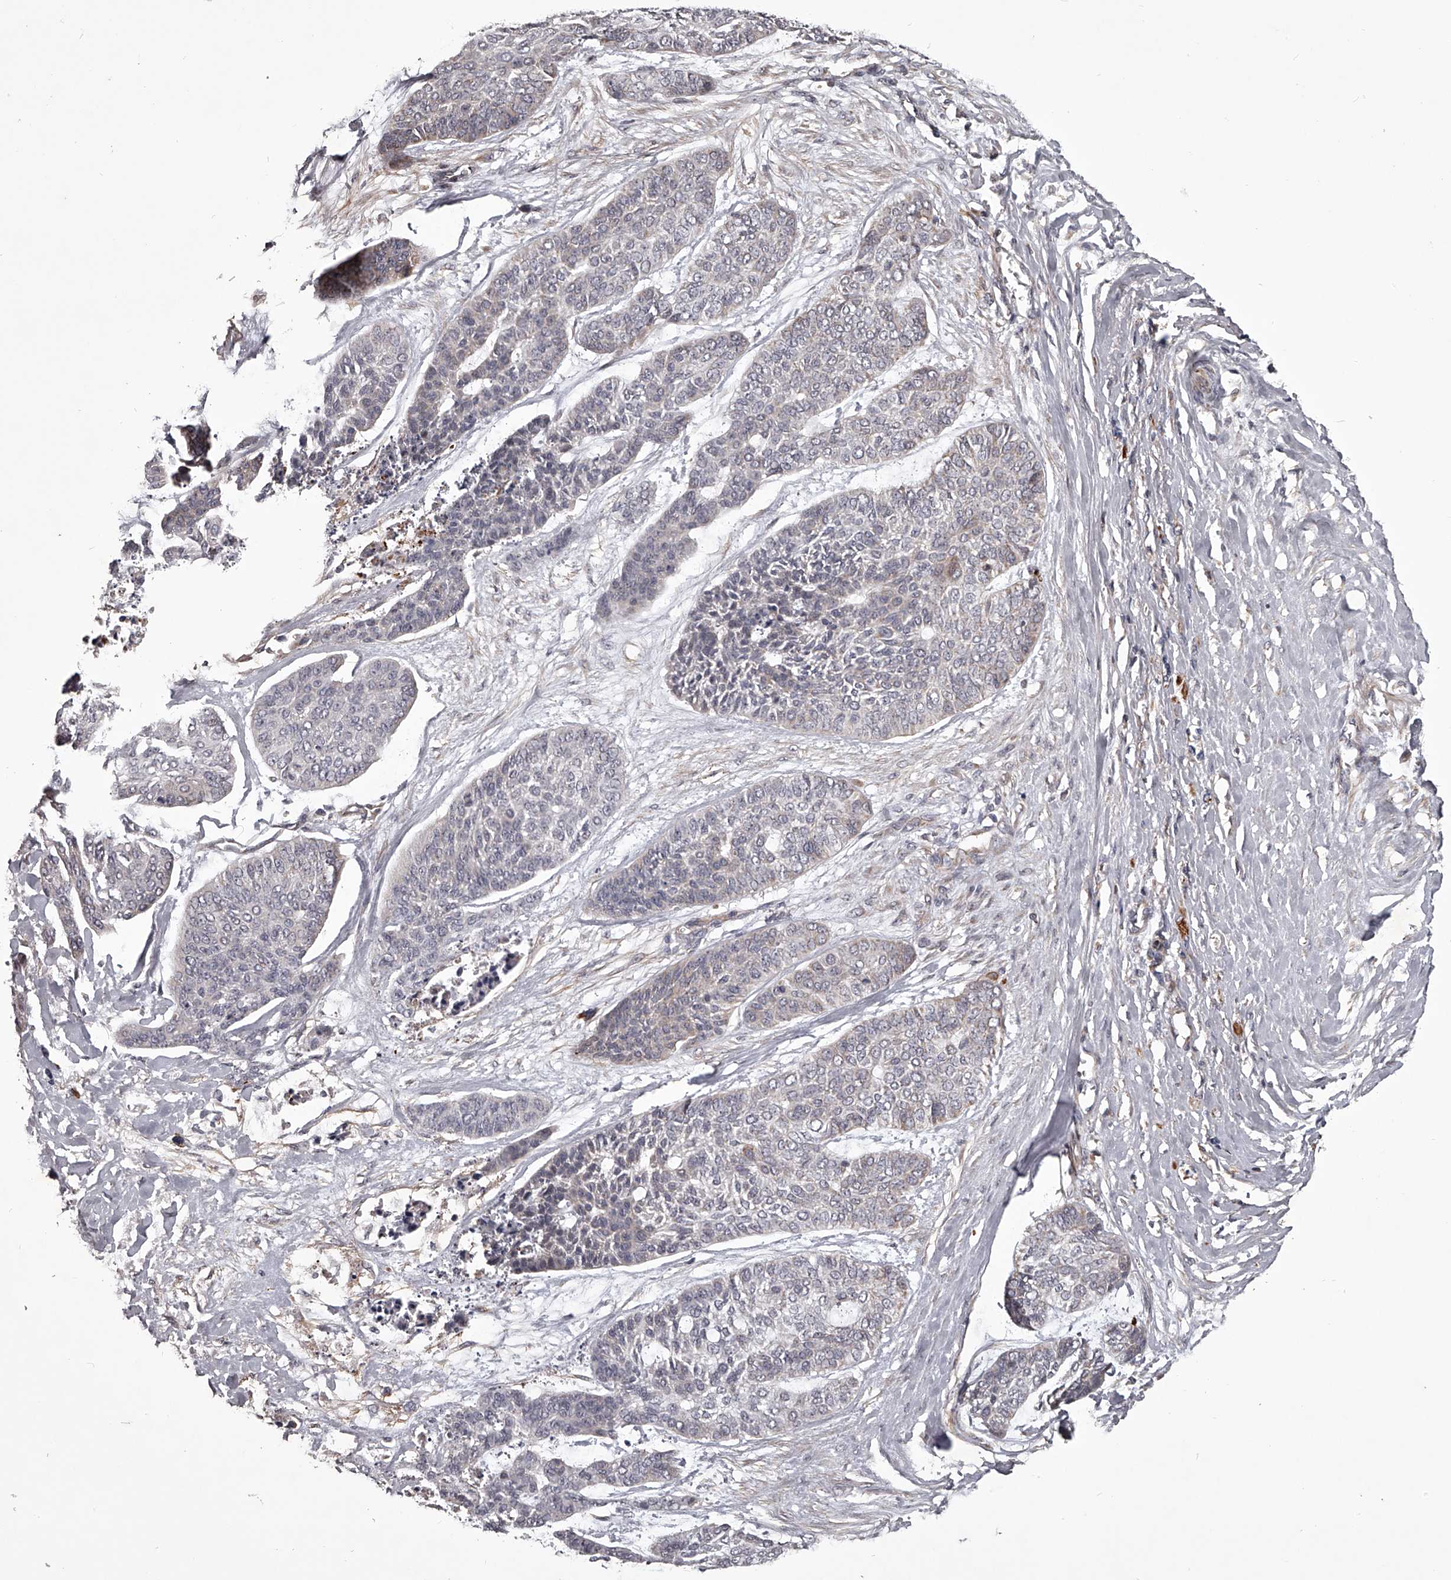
{"staining": {"intensity": "negative", "quantity": "none", "location": "none"}, "tissue": "skin cancer", "cell_type": "Tumor cells", "image_type": "cancer", "snomed": [{"axis": "morphology", "description": "Basal cell carcinoma"}, {"axis": "topography", "description": "Skin"}], "caption": "This is an IHC micrograph of skin basal cell carcinoma. There is no positivity in tumor cells.", "gene": "RRP36", "patient": {"sex": "female", "age": 64}}